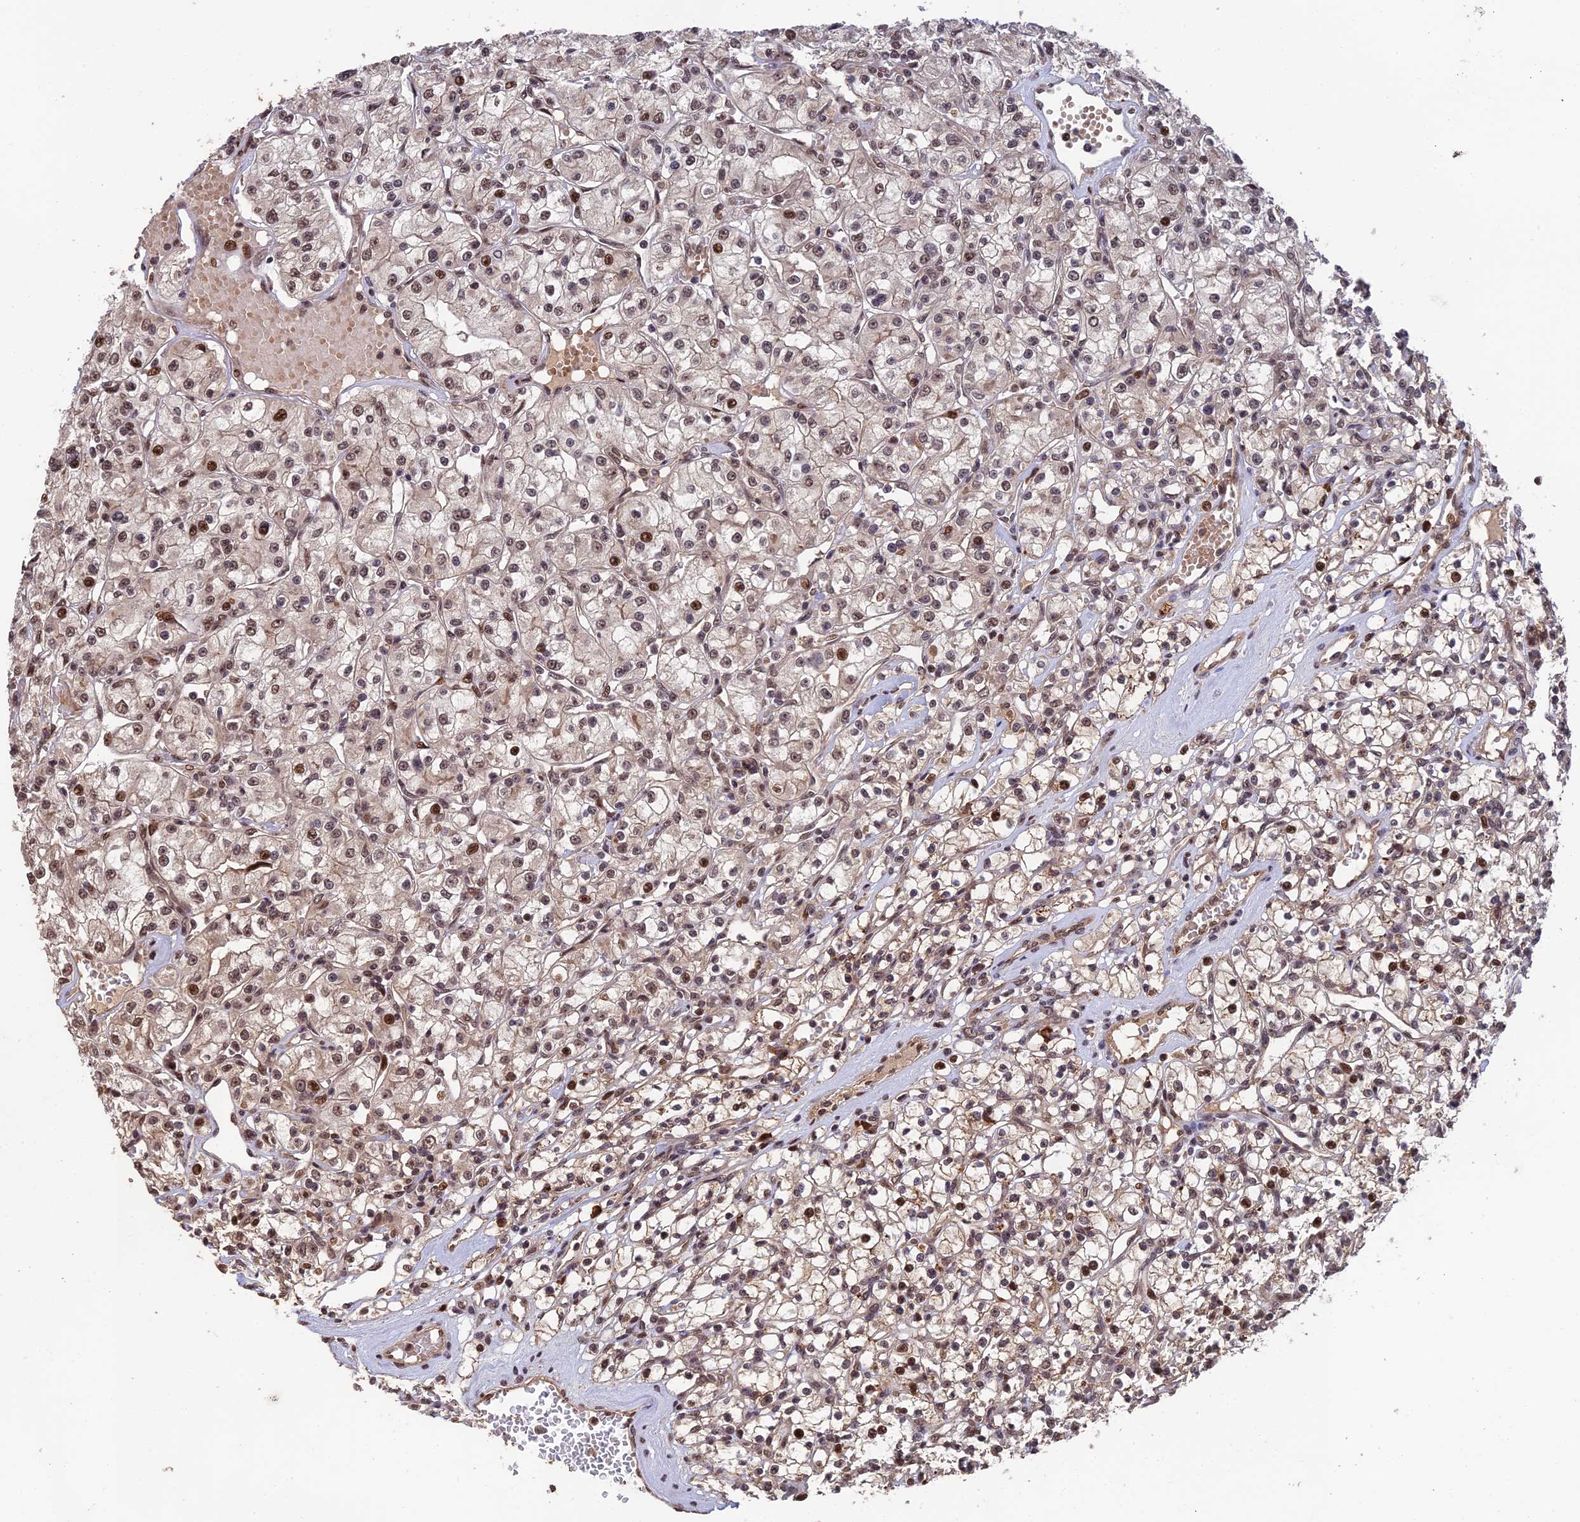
{"staining": {"intensity": "moderate", "quantity": ">75%", "location": "nuclear"}, "tissue": "renal cancer", "cell_type": "Tumor cells", "image_type": "cancer", "snomed": [{"axis": "morphology", "description": "Adenocarcinoma, NOS"}, {"axis": "topography", "description": "Kidney"}], "caption": "Immunohistochemistry of human adenocarcinoma (renal) shows medium levels of moderate nuclear expression in approximately >75% of tumor cells.", "gene": "OSBPL1A", "patient": {"sex": "female", "age": 59}}